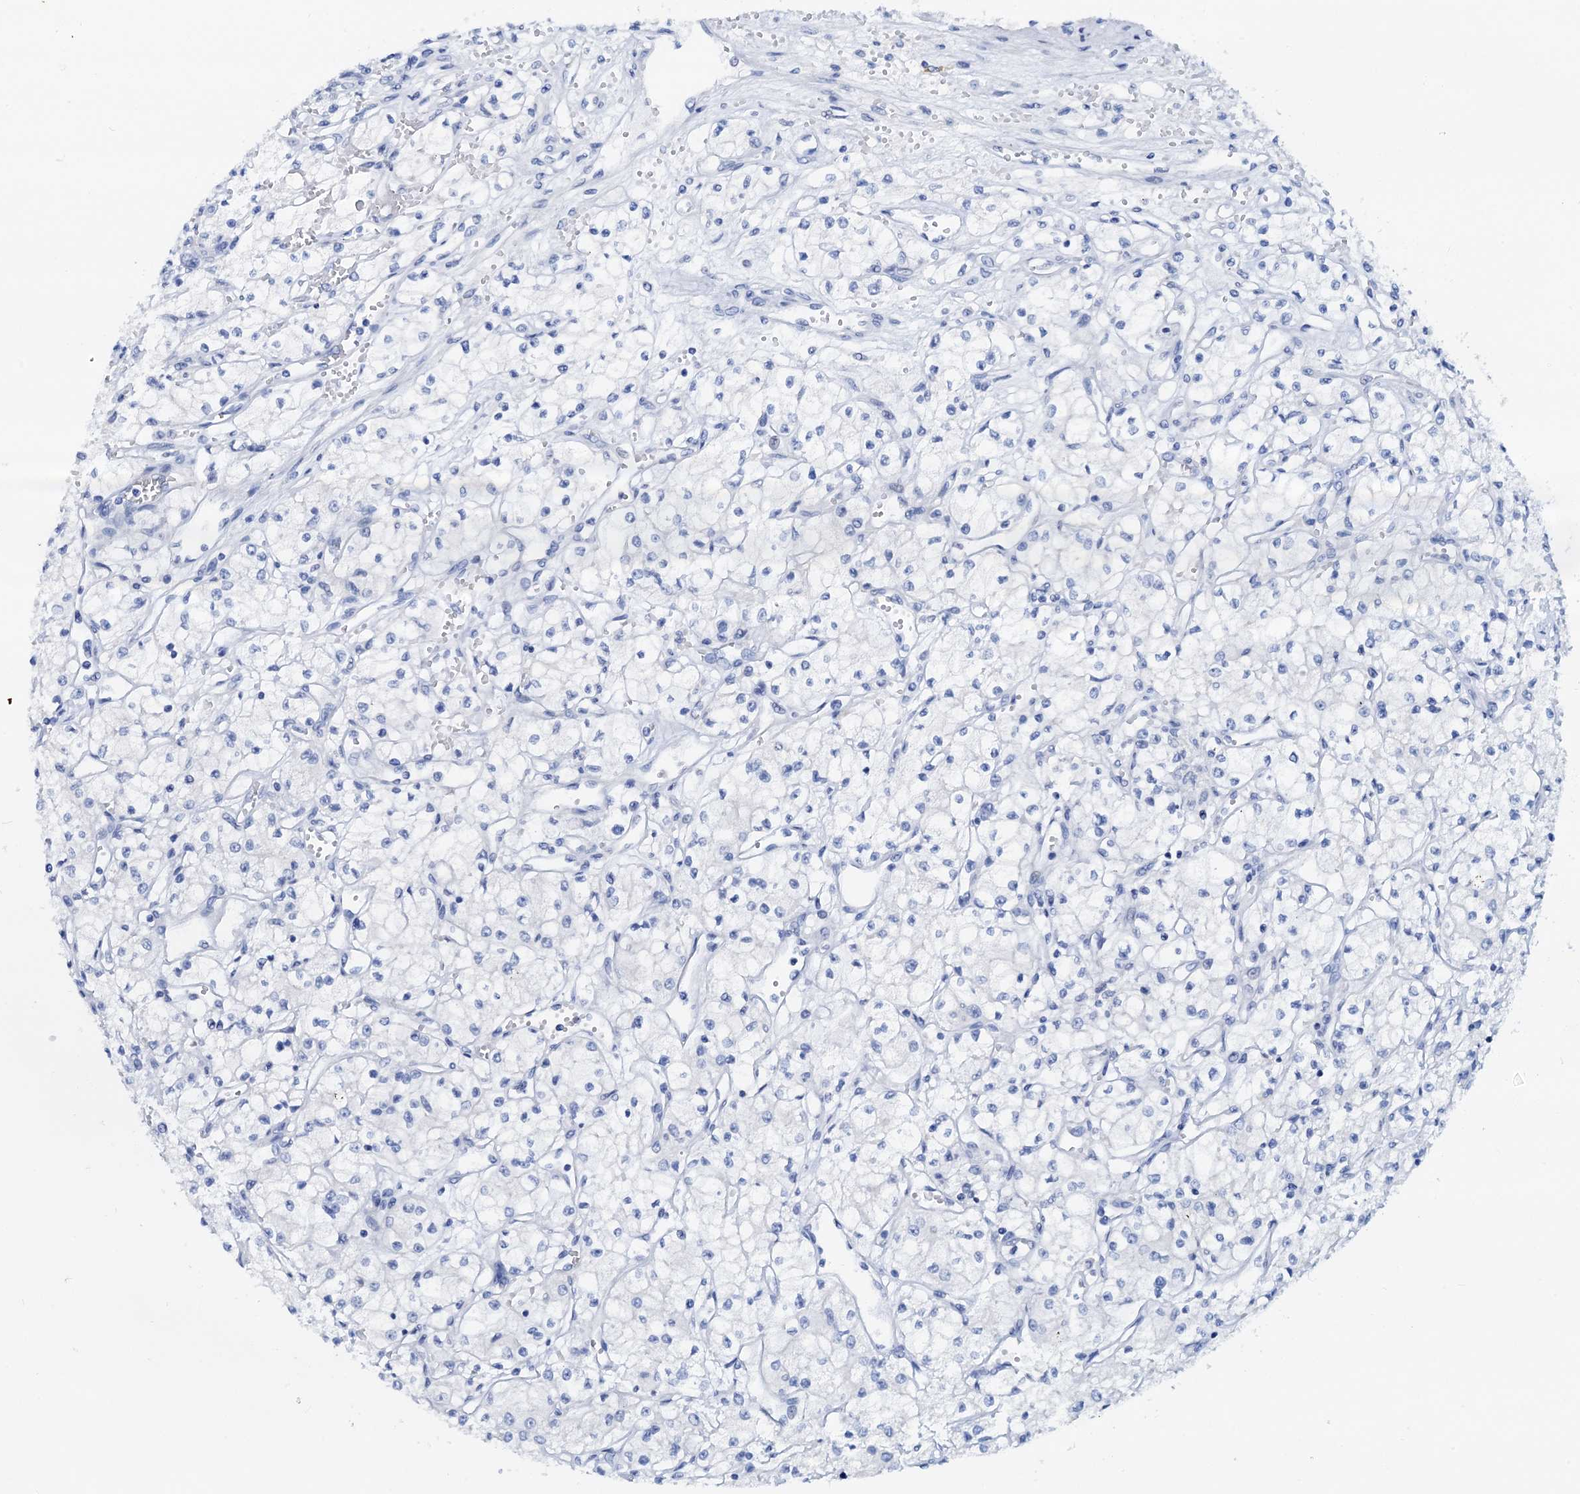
{"staining": {"intensity": "negative", "quantity": "none", "location": "none"}, "tissue": "renal cancer", "cell_type": "Tumor cells", "image_type": "cancer", "snomed": [{"axis": "morphology", "description": "Adenocarcinoma, NOS"}, {"axis": "topography", "description": "Kidney"}], "caption": "Tumor cells are negative for protein expression in human renal adenocarcinoma.", "gene": "PTGES3", "patient": {"sex": "male", "age": 59}}